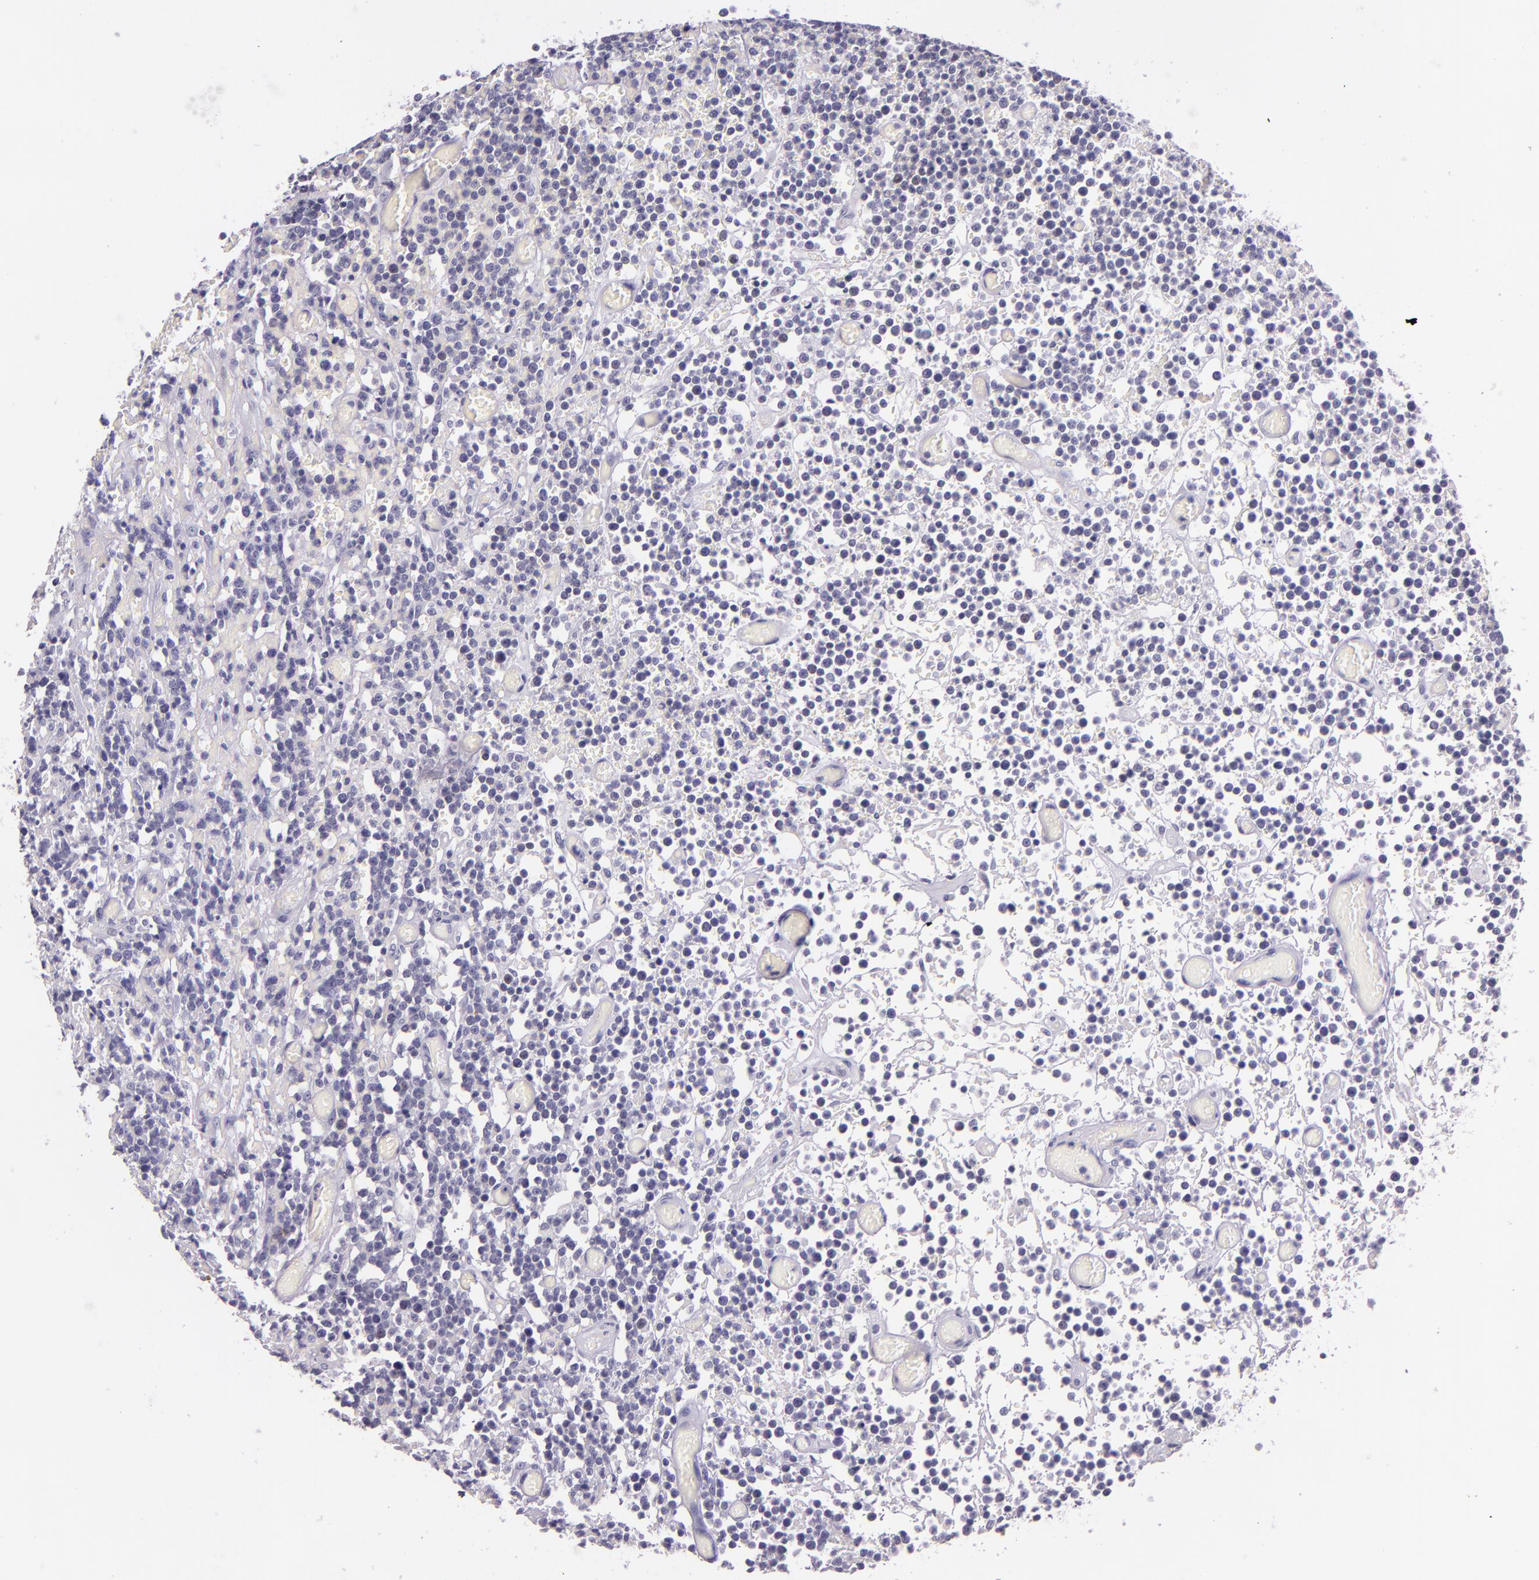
{"staining": {"intensity": "negative", "quantity": "none", "location": "none"}, "tissue": "lymphoma", "cell_type": "Tumor cells", "image_type": "cancer", "snomed": [{"axis": "morphology", "description": "Malignant lymphoma, non-Hodgkin's type, High grade"}, {"axis": "topography", "description": "Colon"}], "caption": "An immunohistochemistry (IHC) micrograph of high-grade malignant lymphoma, non-Hodgkin's type is shown. There is no staining in tumor cells of high-grade malignant lymphoma, non-Hodgkin's type.", "gene": "HSP90AA1", "patient": {"sex": "male", "age": 82}}